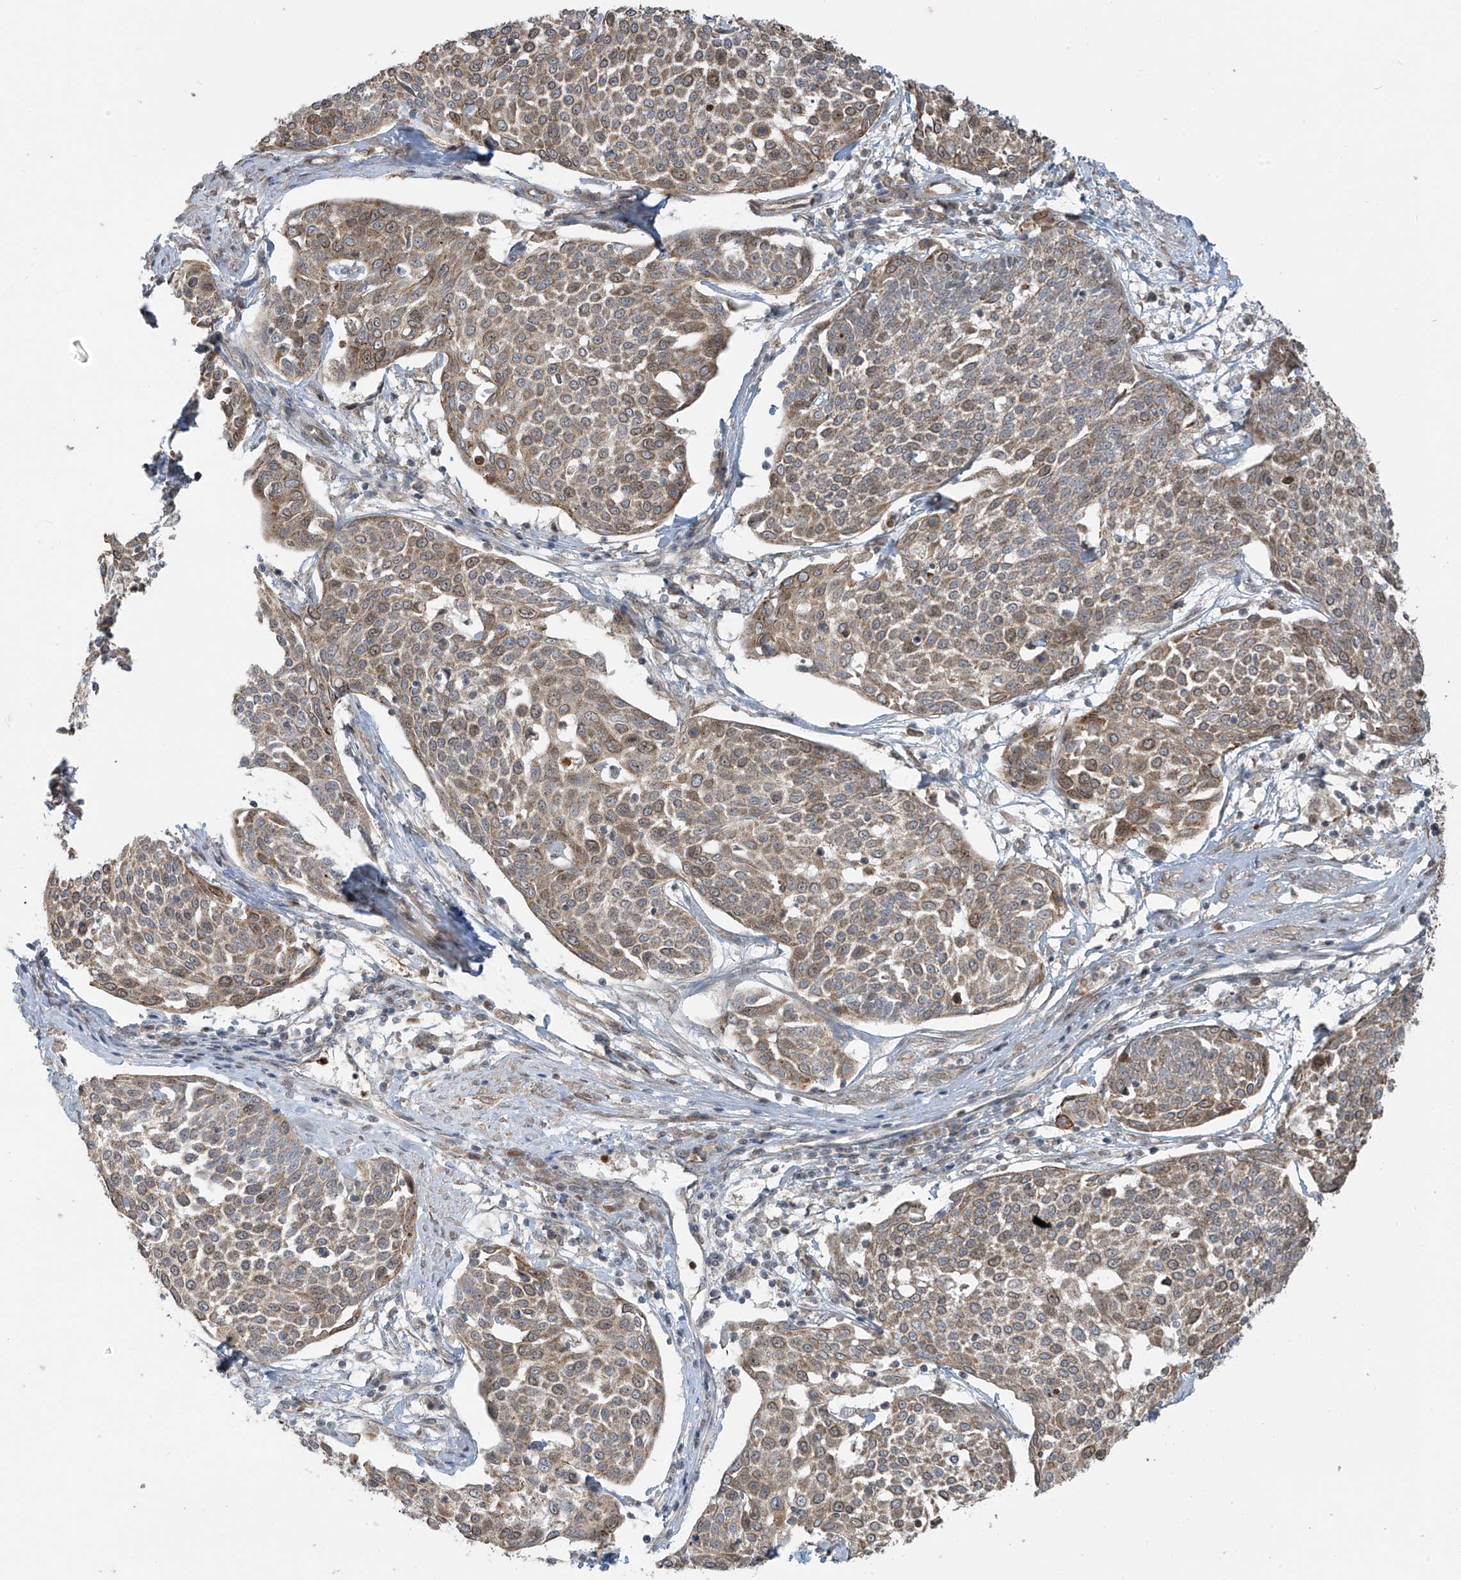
{"staining": {"intensity": "moderate", "quantity": ">75%", "location": "cytoplasmic/membranous"}, "tissue": "cervical cancer", "cell_type": "Tumor cells", "image_type": "cancer", "snomed": [{"axis": "morphology", "description": "Squamous cell carcinoma, NOS"}, {"axis": "topography", "description": "Cervix"}], "caption": "Squamous cell carcinoma (cervical) was stained to show a protein in brown. There is medium levels of moderate cytoplasmic/membranous staining in approximately >75% of tumor cells.", "gene": "PDE11A", "patient": {"sex": "female", "age": 34}}